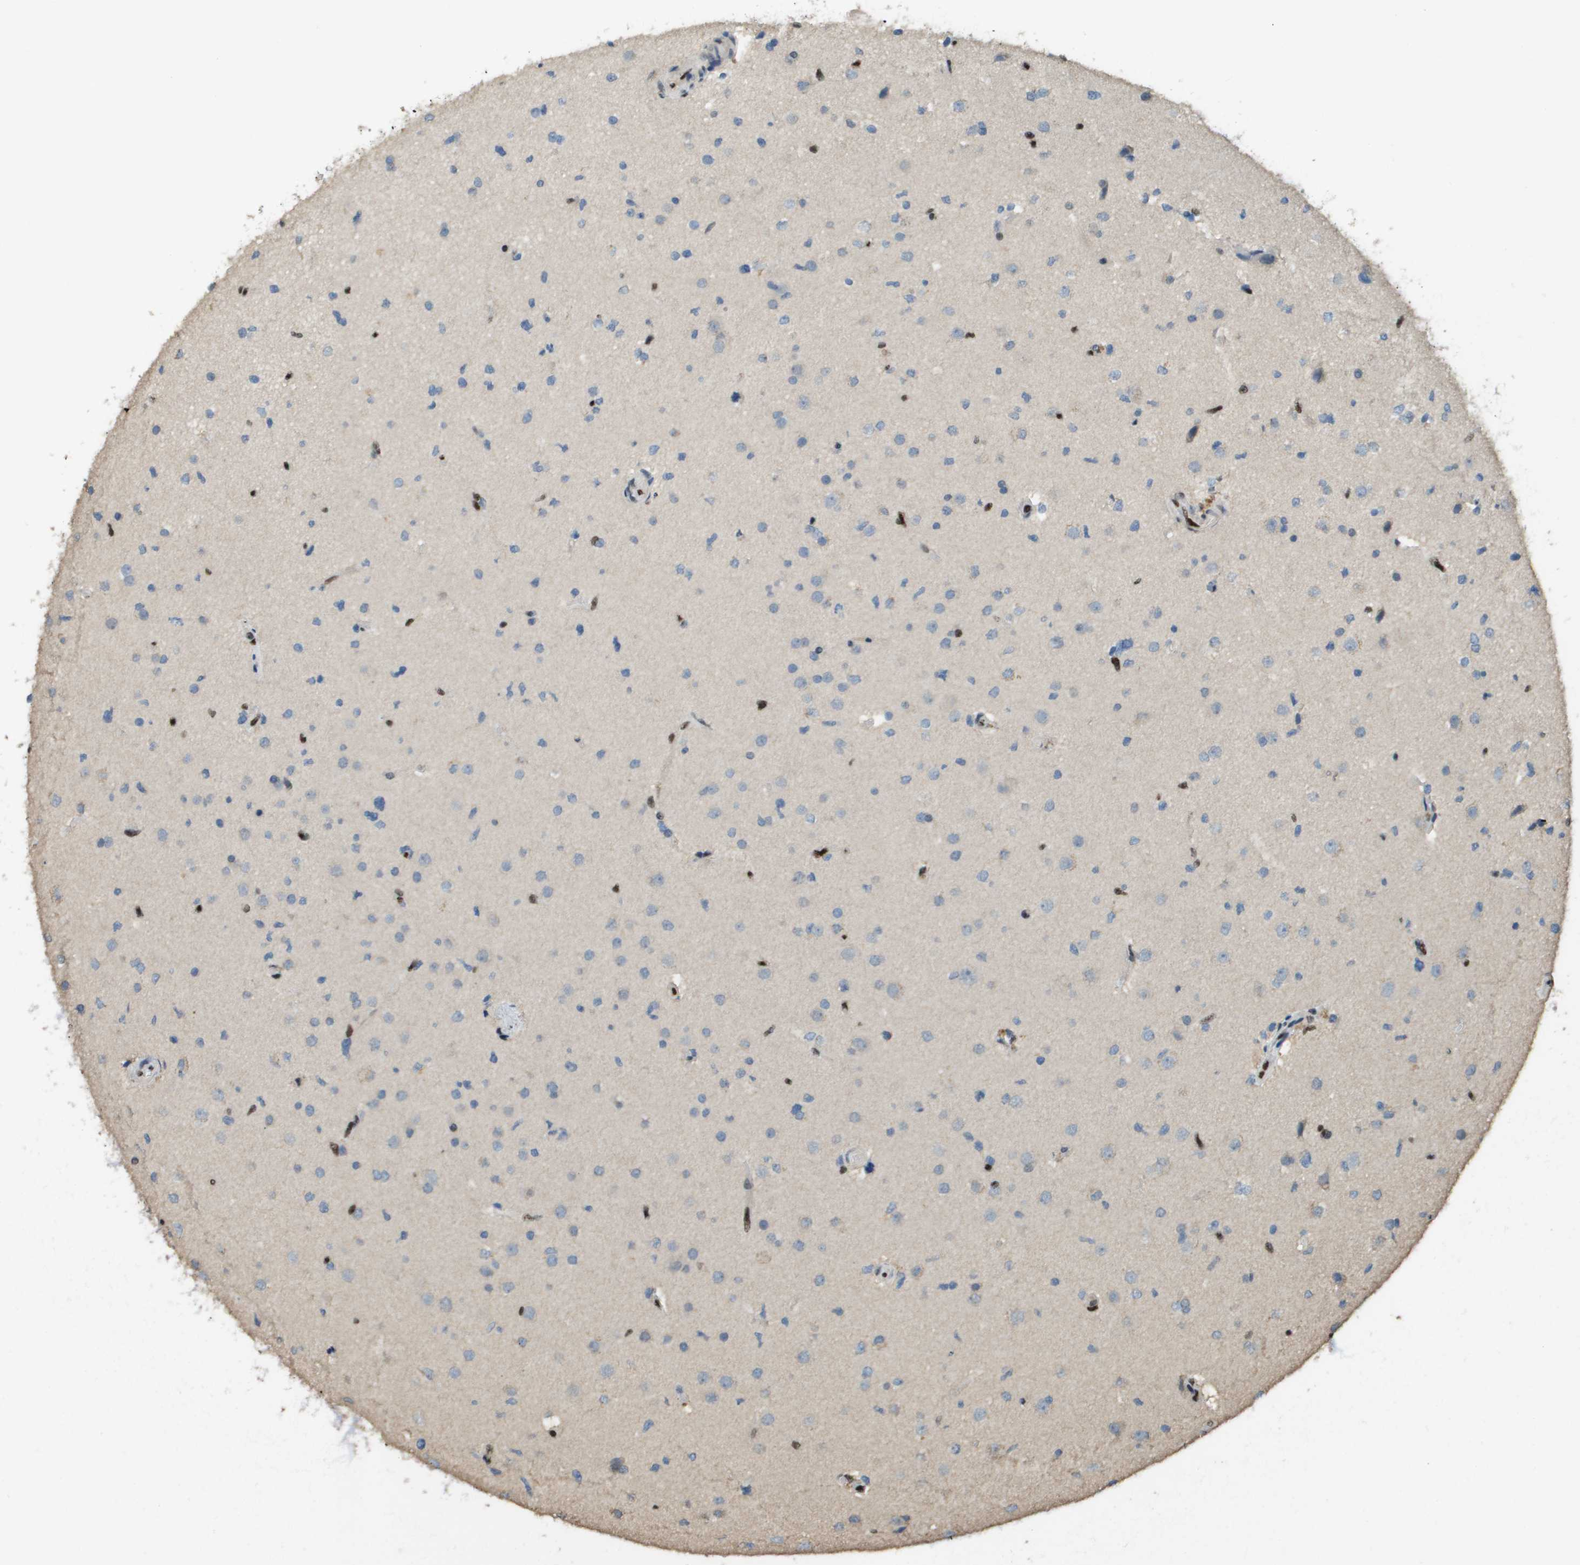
{"staining": {"intensity": "negative", "quantity": "none", "location": "none"}, "tissue": "glioma", "cell_type": "Tumor cells", "image_type": "cancer", "snomed": [{"axis": "morphology", "description": "Glioma, malignant, High grade"}, {"axis": "topography", "description": "Brain"}], "caption": "IHC photomicrograph of neoplastic tissue: malignant high-grade glioma stained with DAB reveals no significant protein expression in tumor cells.", "gene": "SP100", "patient": {"sex": "male", "age": 33}}